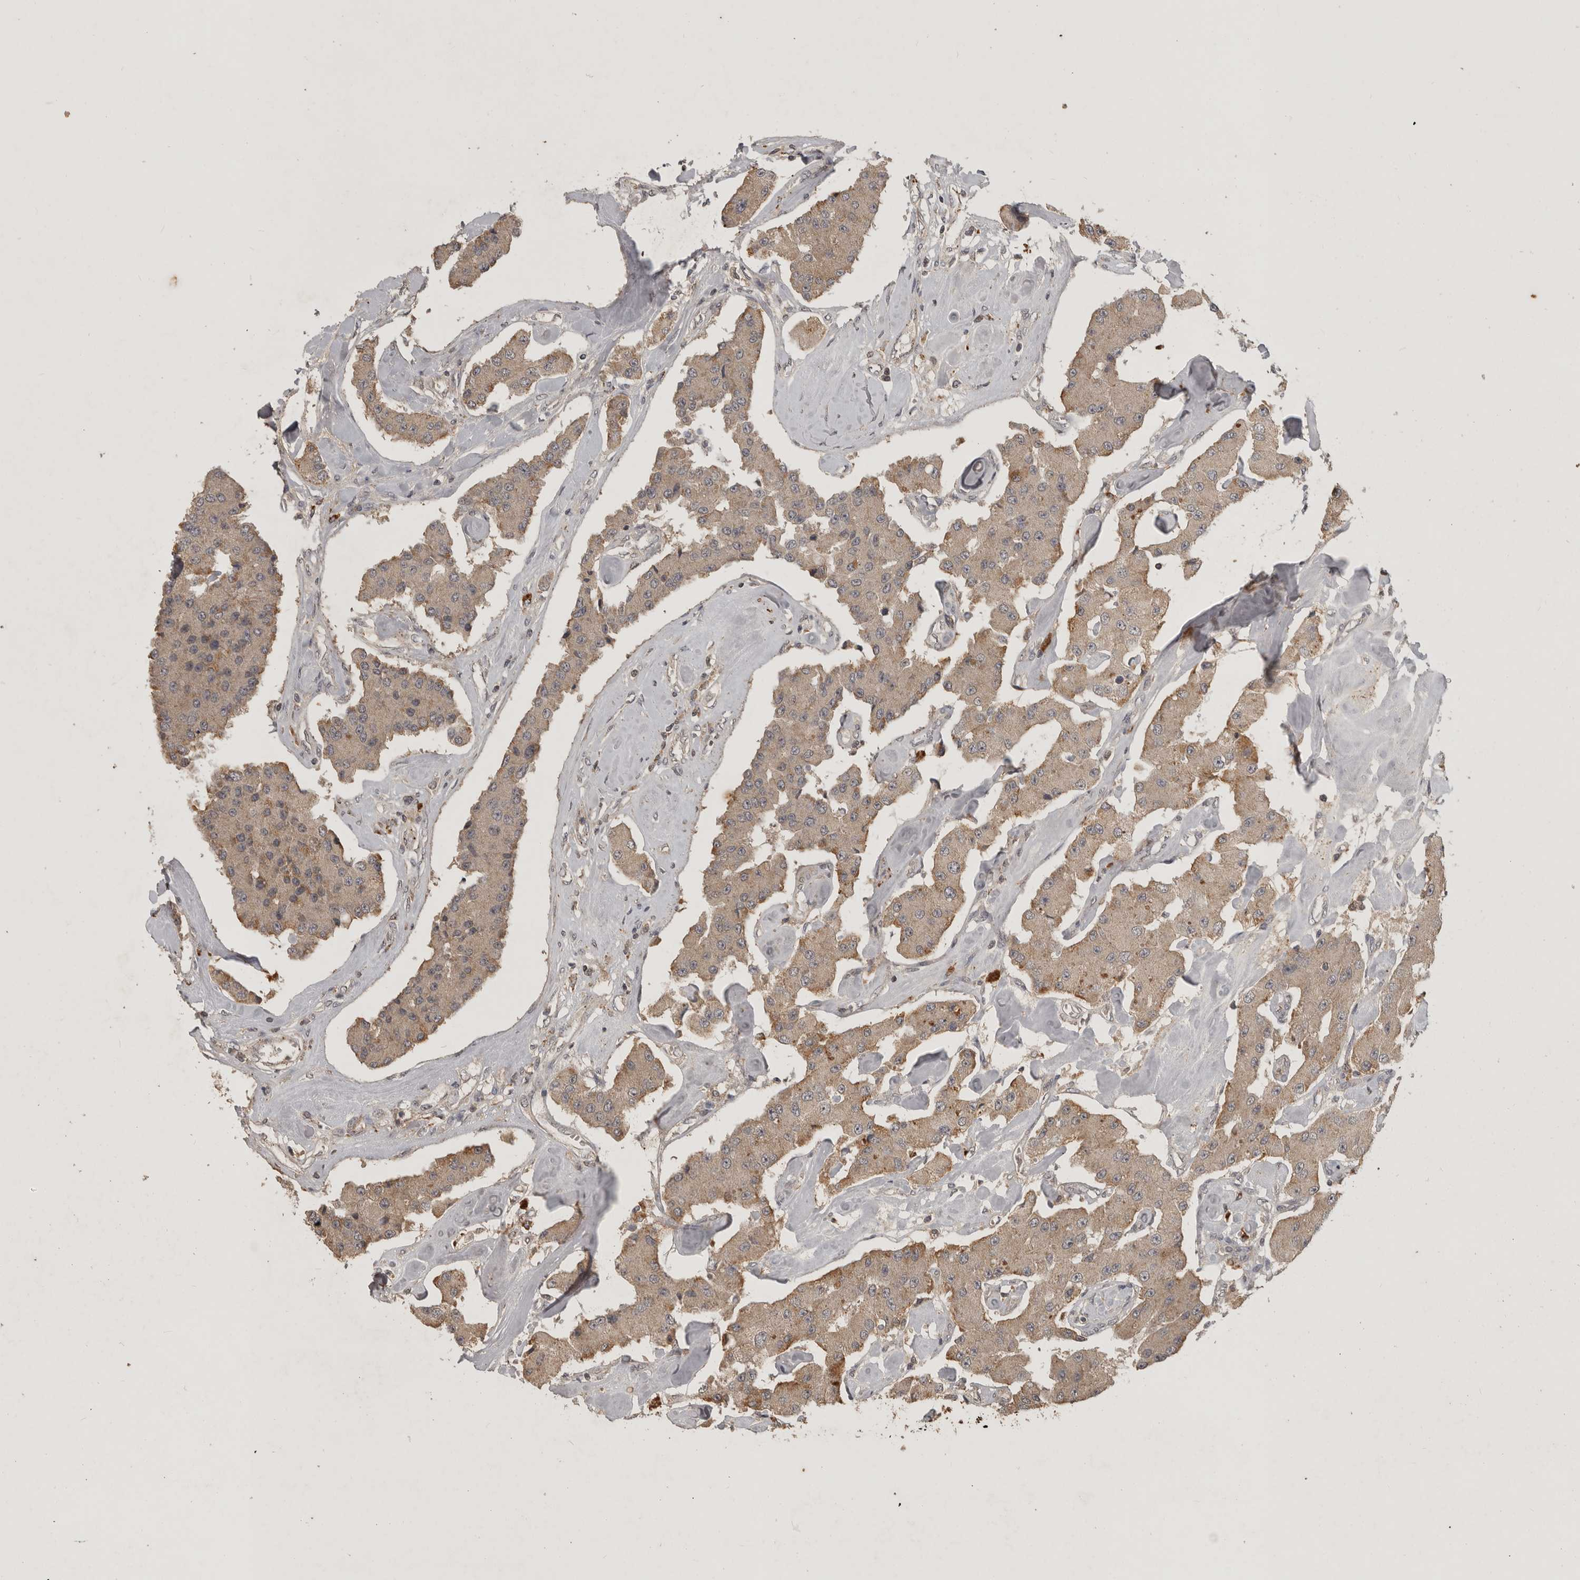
{"staining": {"intensity": "moderate", "quantity": ">75%", "location": "cytoplasmic/membranous"}, "tissue": "carcinoid", "cell_type": "Tumor cells", "image_type": "cancer", "snomed": [{"axis": "morphology", "description": "Carcinoid, malignant, NOS"}, {"axis": "topography", "description": "Pancreas"}], "caption": "Human carcinoid stained with a protein marker exhibits moderate staining in tumor cells.", "gene": "ADAMTS4", "patient": {"sex": "male", "age": 41}}